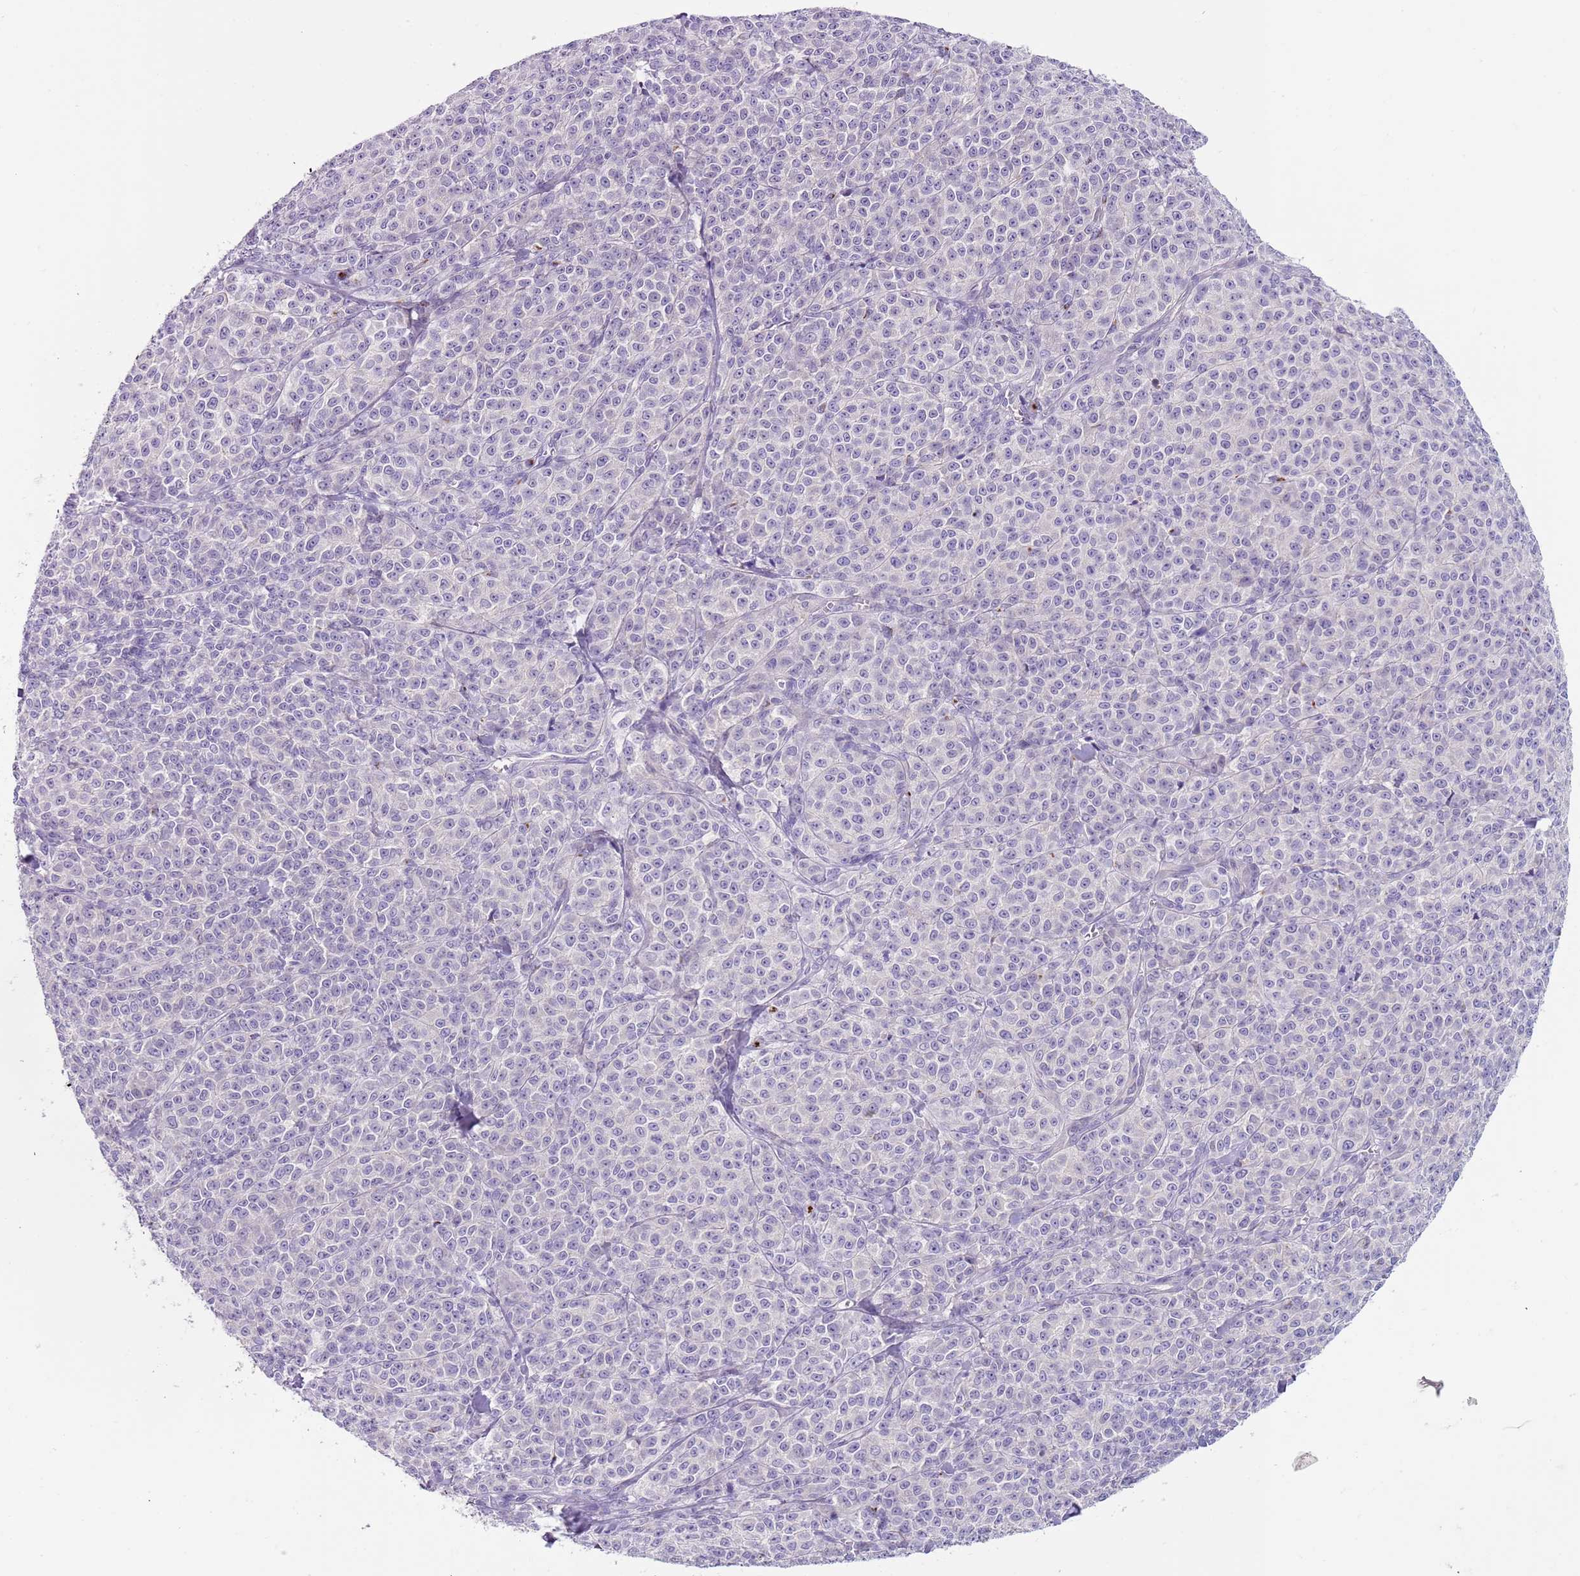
{"staining": {"intensity": "negative", "quantity": "none", "location": "none"}, "tissue": "melanoma", "cell_type": "Tumor cells", "image_type": "cancer", "snomed": [{"axis": "morphology", "description": "Normal tissue, NOS"}, {"axis": "morphology", "description": "Malignant melanoma, NOS"}, {"axis": "topography", "description": "Skin"}], "caption": "Immunohistochemical staining of human malignant melanoma shows no significant positivity in tumor cells. The staining is performed using DAB brown chromogen with nuclei counter-stained in using hematoxylin.", "gene": "C2CD3", "patient": {"sex": "female", "age": 34}}